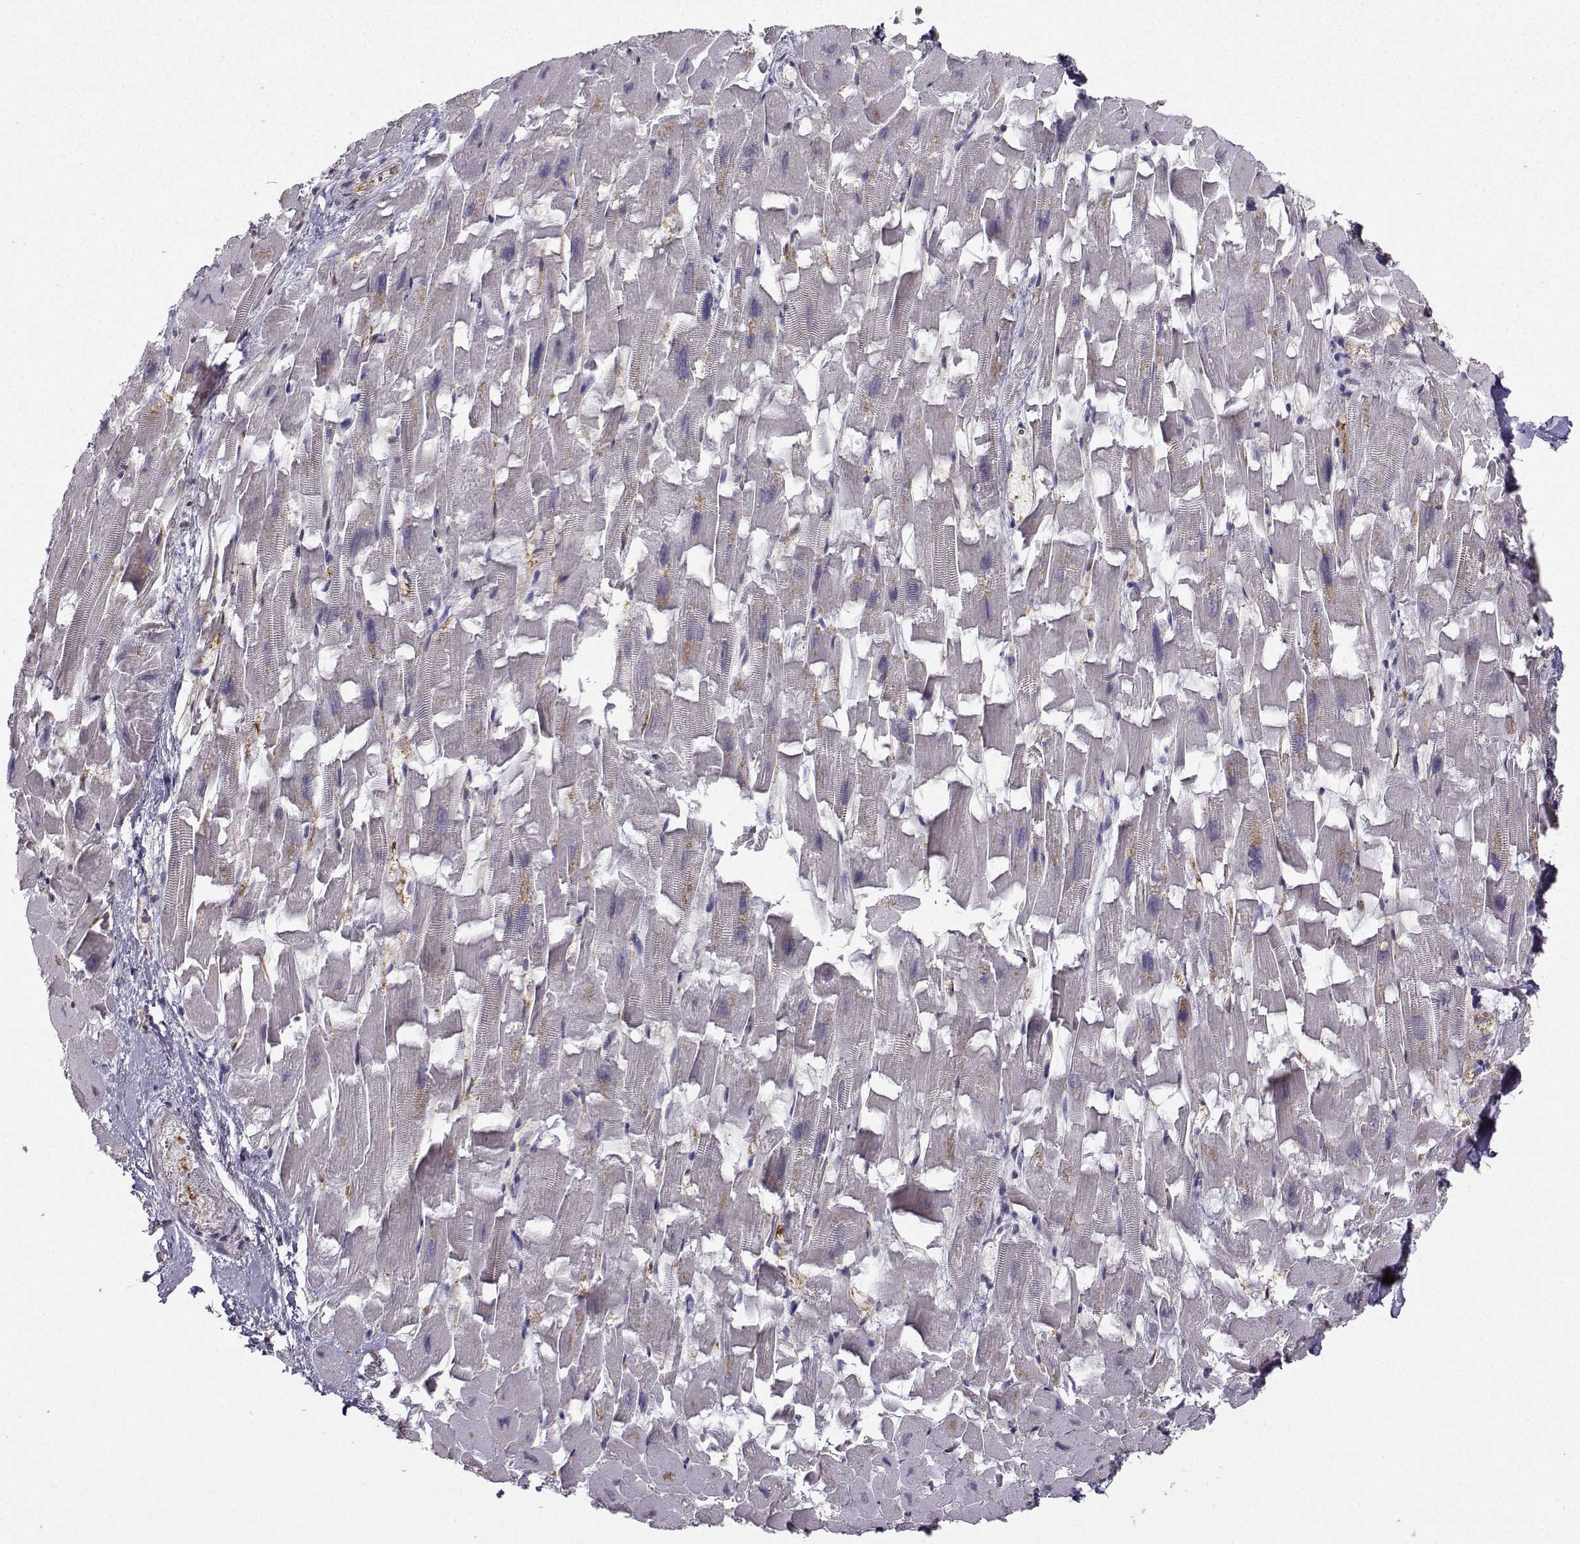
{"staining": {"intensity": "negative", "quantity": "none", "location": "none"}, "tissue": "heart muscle", "cell_type": "Cardiomyocytes", "image_type": "normal", "snomed": [{"axis": "morphology", "description": "Normal tissue, NOS"}, {"axis": "topography", "description": "Heart"}], "caption": "Histopathology image shows no significant protein staining in cardiomyocytes of benign heart muscle. Brightfield microscopy of IHC stained with DAB (3,3'-diaminobenzidine) (brown) and hematoxylin (blue), captured at high magnification.", "gene": "NQO1", "patient": {"sex": "female", "age": 64}}